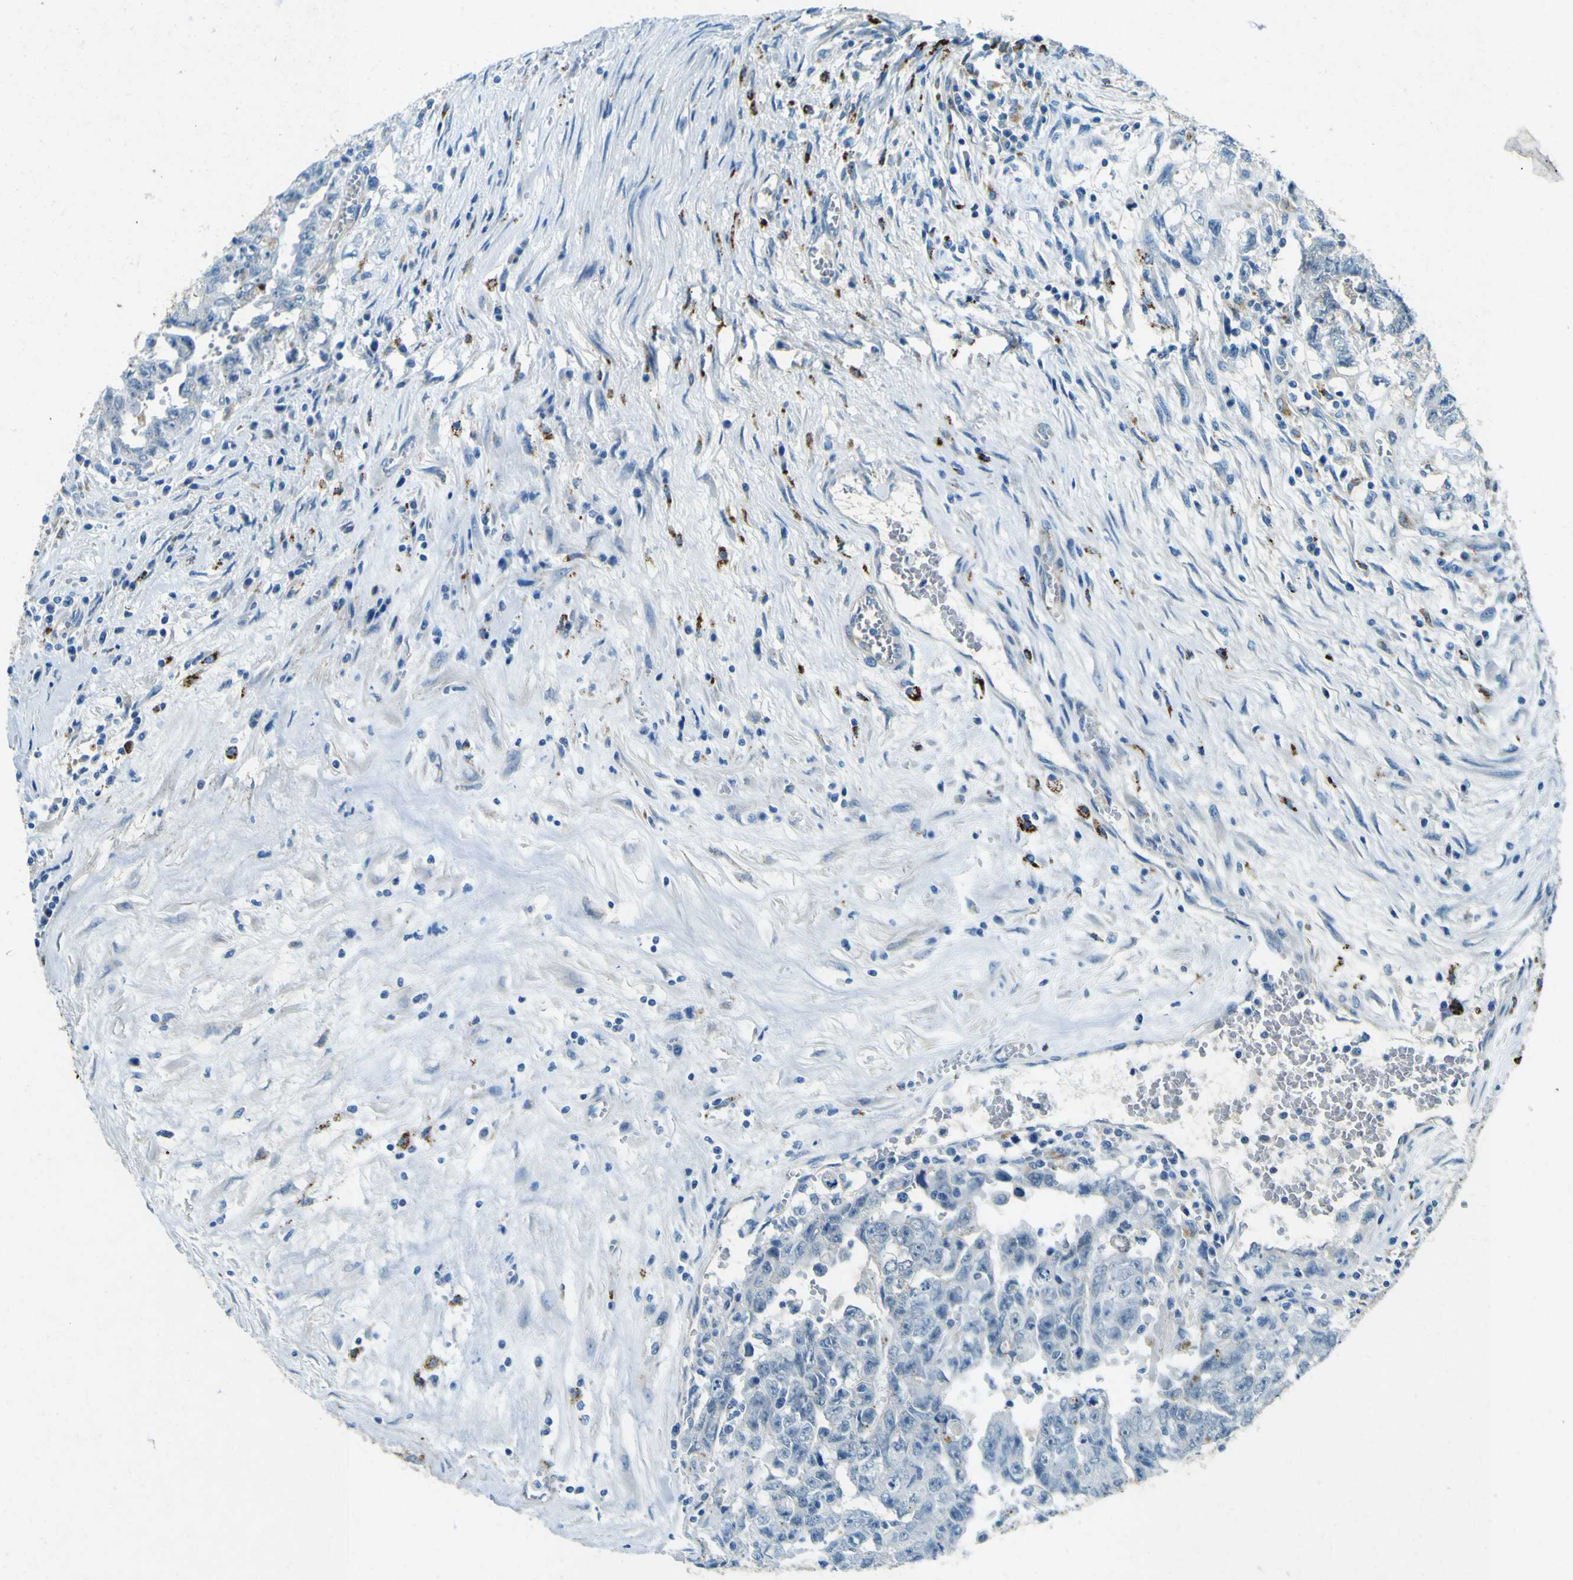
{"staining": {"intensity": "negative", "quantity": "none", "location": "none"}, "tissue": "testis cancer", "cell_type": "Tumor cells", "image_type": "cancer", "snomed": [{"axis": "morphology", "description": "Carcinoma, Embryonal, NOS"}, {"axis": "topography", "description": "Testis"}], "caption": "Immunohistochemical staining of embryonal carcinoma (testis) displays no significant expression in tumor cells. Nuclei are stained in blue.", "gene": "PDE9A", "patient": {"sex": "male", "age": 28}}